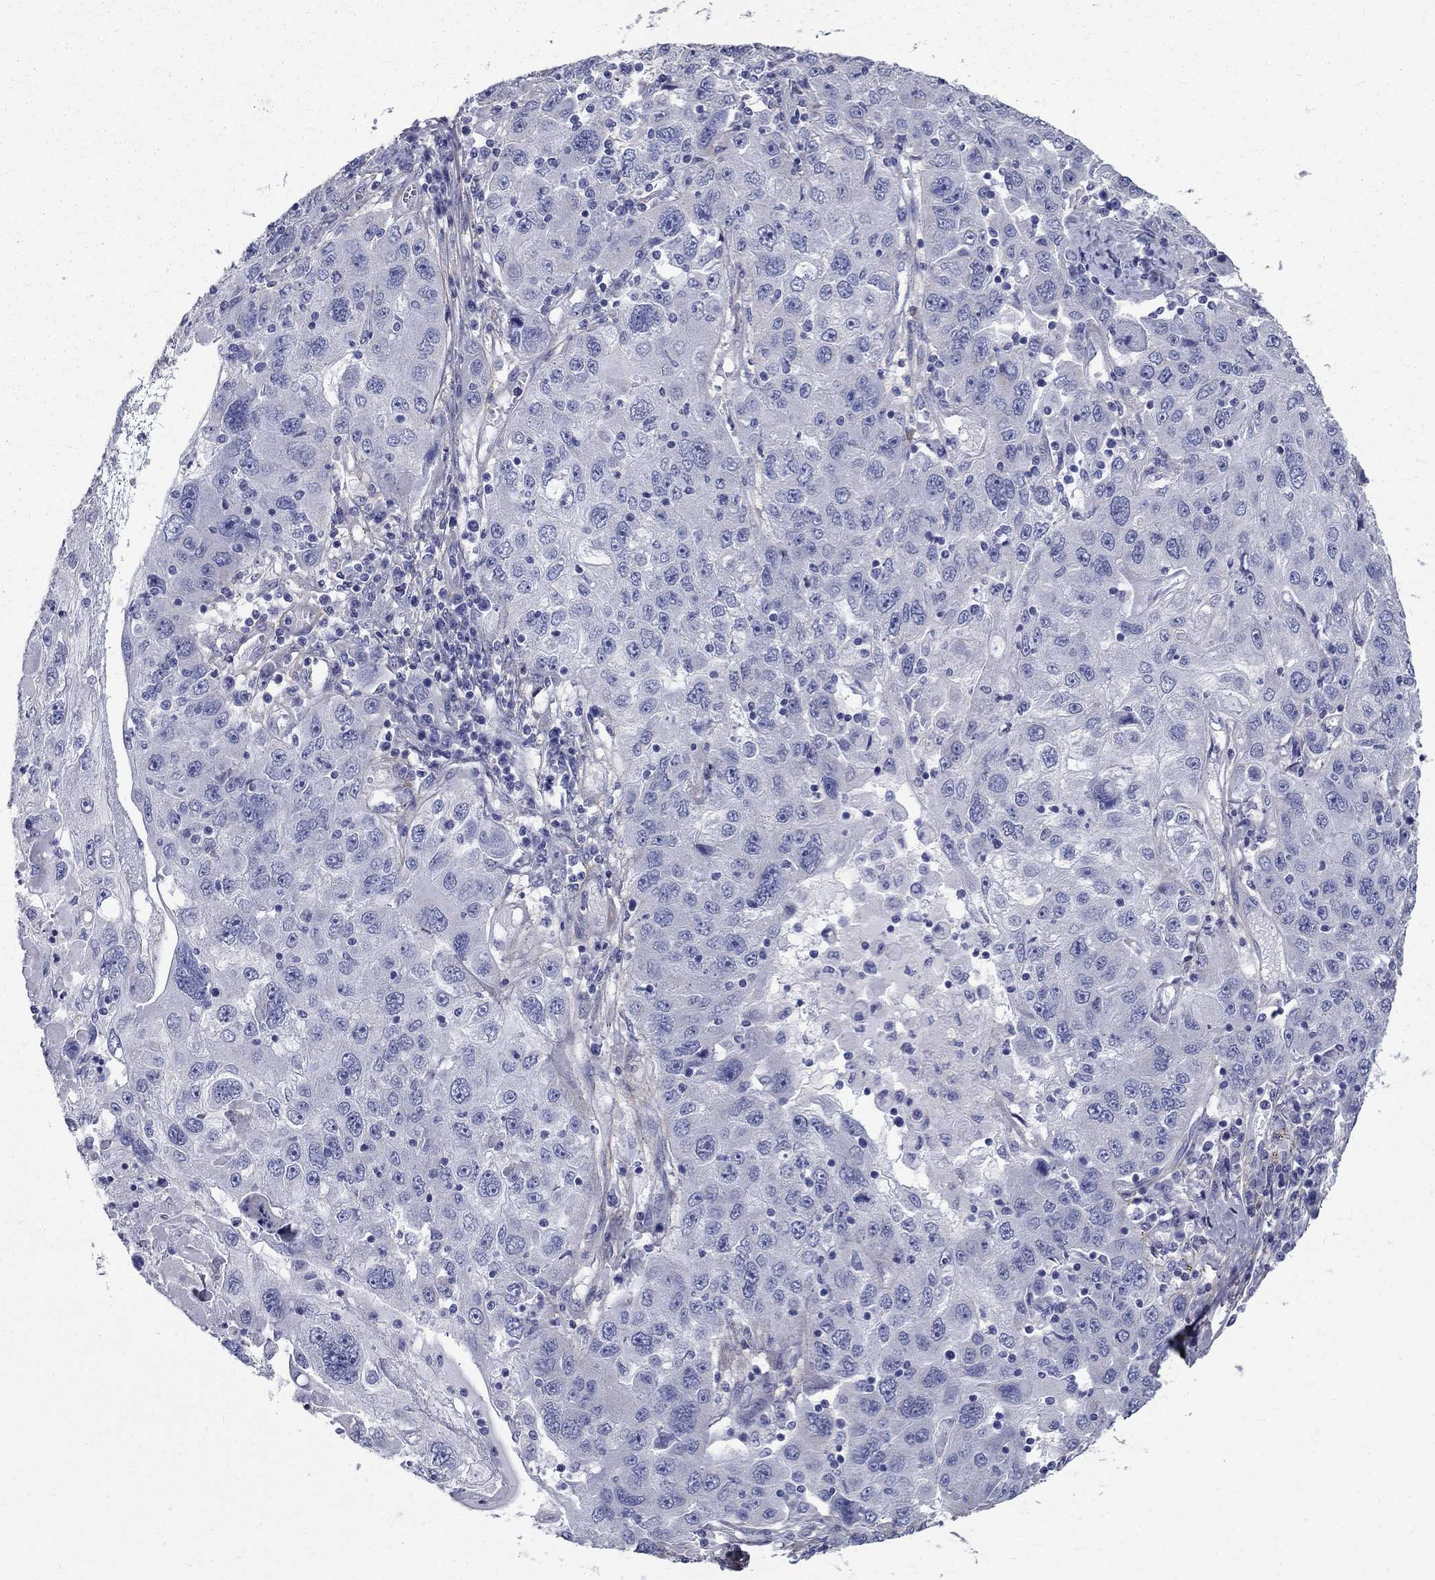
{"staining": {"intensity": "negative", "quantity": "none", "location": "none"}, "tissue": "stomach cancer", "cell_type": "Tumor cells", "image_type": "cancer", "snomed": [{"axis": "morphology", "description": "Adenocarcinoma, NOS"}, {"axis": "topography", "description": "Stomach"}], "caption": "Tumor cells are negative for protein expression in human stomach cancer. (IHC, brightfield microscopy, high magnification).", "gene": "ANXA10", "patient": {"sex": "male", "age": 56}}